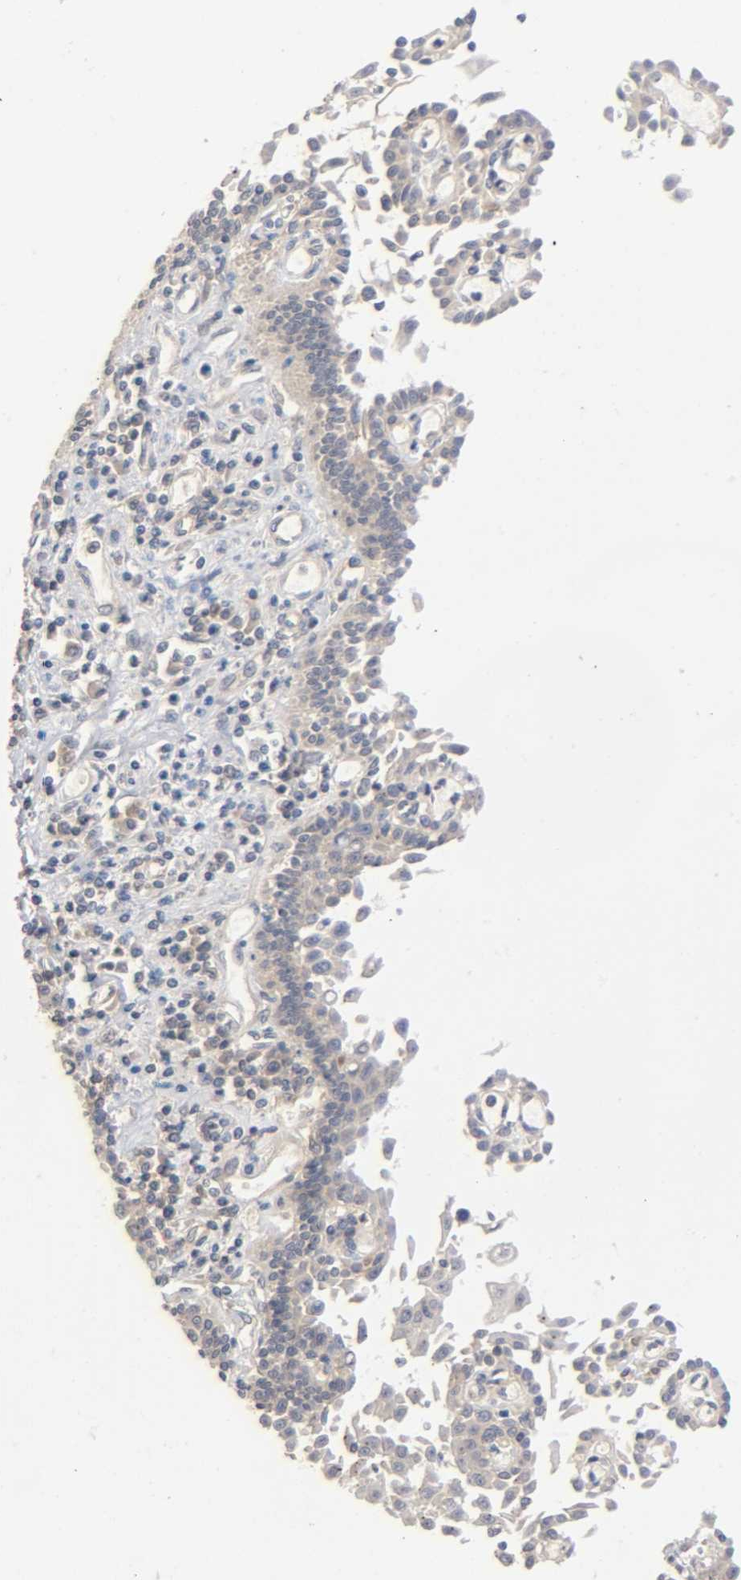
{"staining": {"intensity": "moderate", "quantity": "<25%", "location": "cytoplasmic/membranous"}, "tissue": "esophagus", "cell_type": "Squamous epithelial cells", "image_type": "normal", "snomed": [{"axis": "morphology", "description": "Normal tissue, NOS"}, {"axis": "topography", "description": "Esophagus"}], "caption": "Esophagus stained with a brown dye shows moderate cytoplasmic/membranous positive positivity in about <25% of squamous epithelial cells.", "gene": "CPB2", "patient": {"sex": "male", "age": 65}}